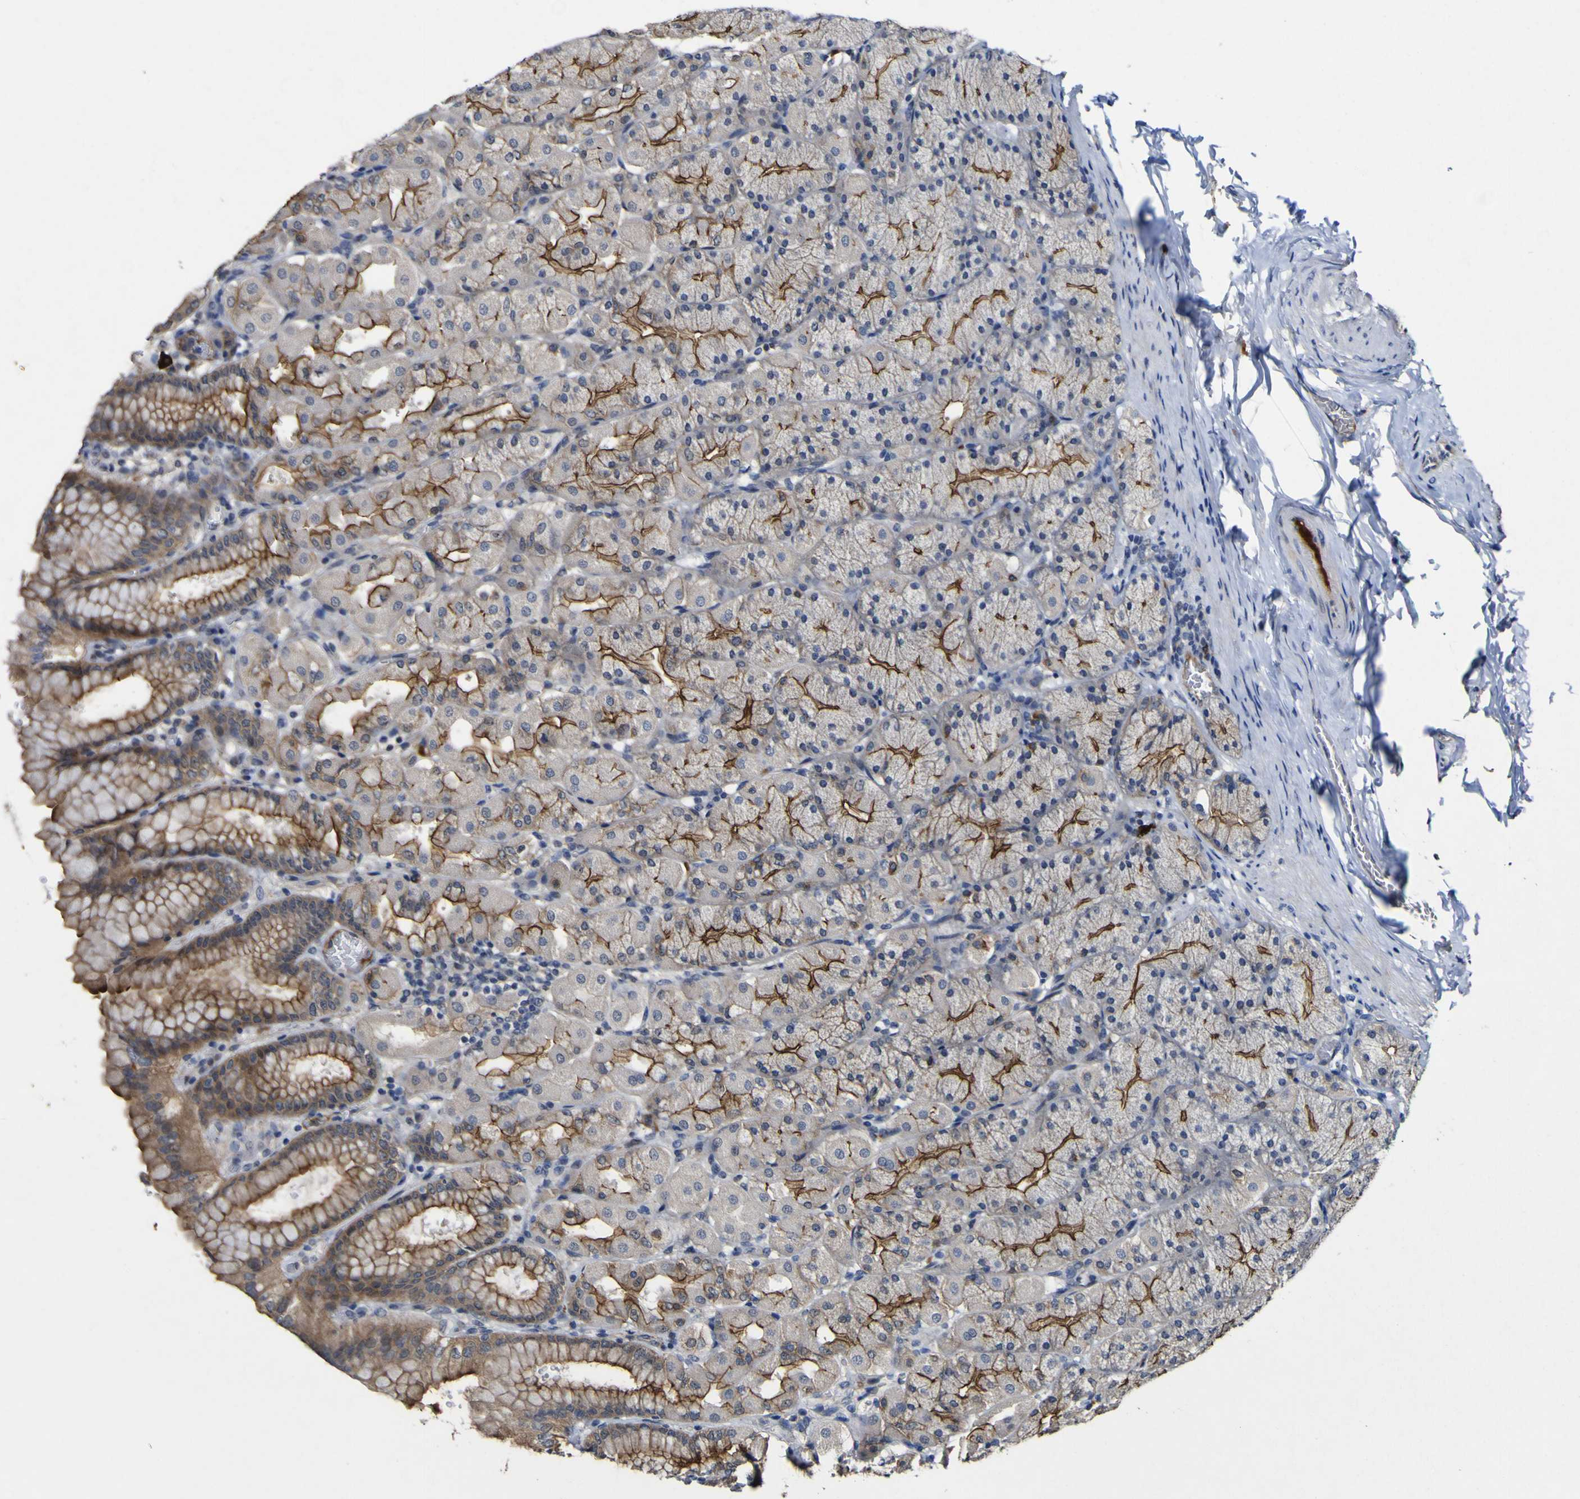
{"staining": {"intensity": "strong", "quantity": ">75%", "location": "cytoplasmic/membranous"}, "tissue": "stomach", "cell_type": "Glandular cells", "image_type": "normal", "snomed": [{"axis": "morphology", "description": "Normal tissue, NOS"}, {"axis": "topography", "description": "Stomach, upper"}], "caption": "Immunohistochemical staining of normal stomach displays strong cytoplasmic/membranous protein expression in approximately >75% of glandular cells.", "gene": "CCL2", "patient": {"sex": "female", "age": 56}}